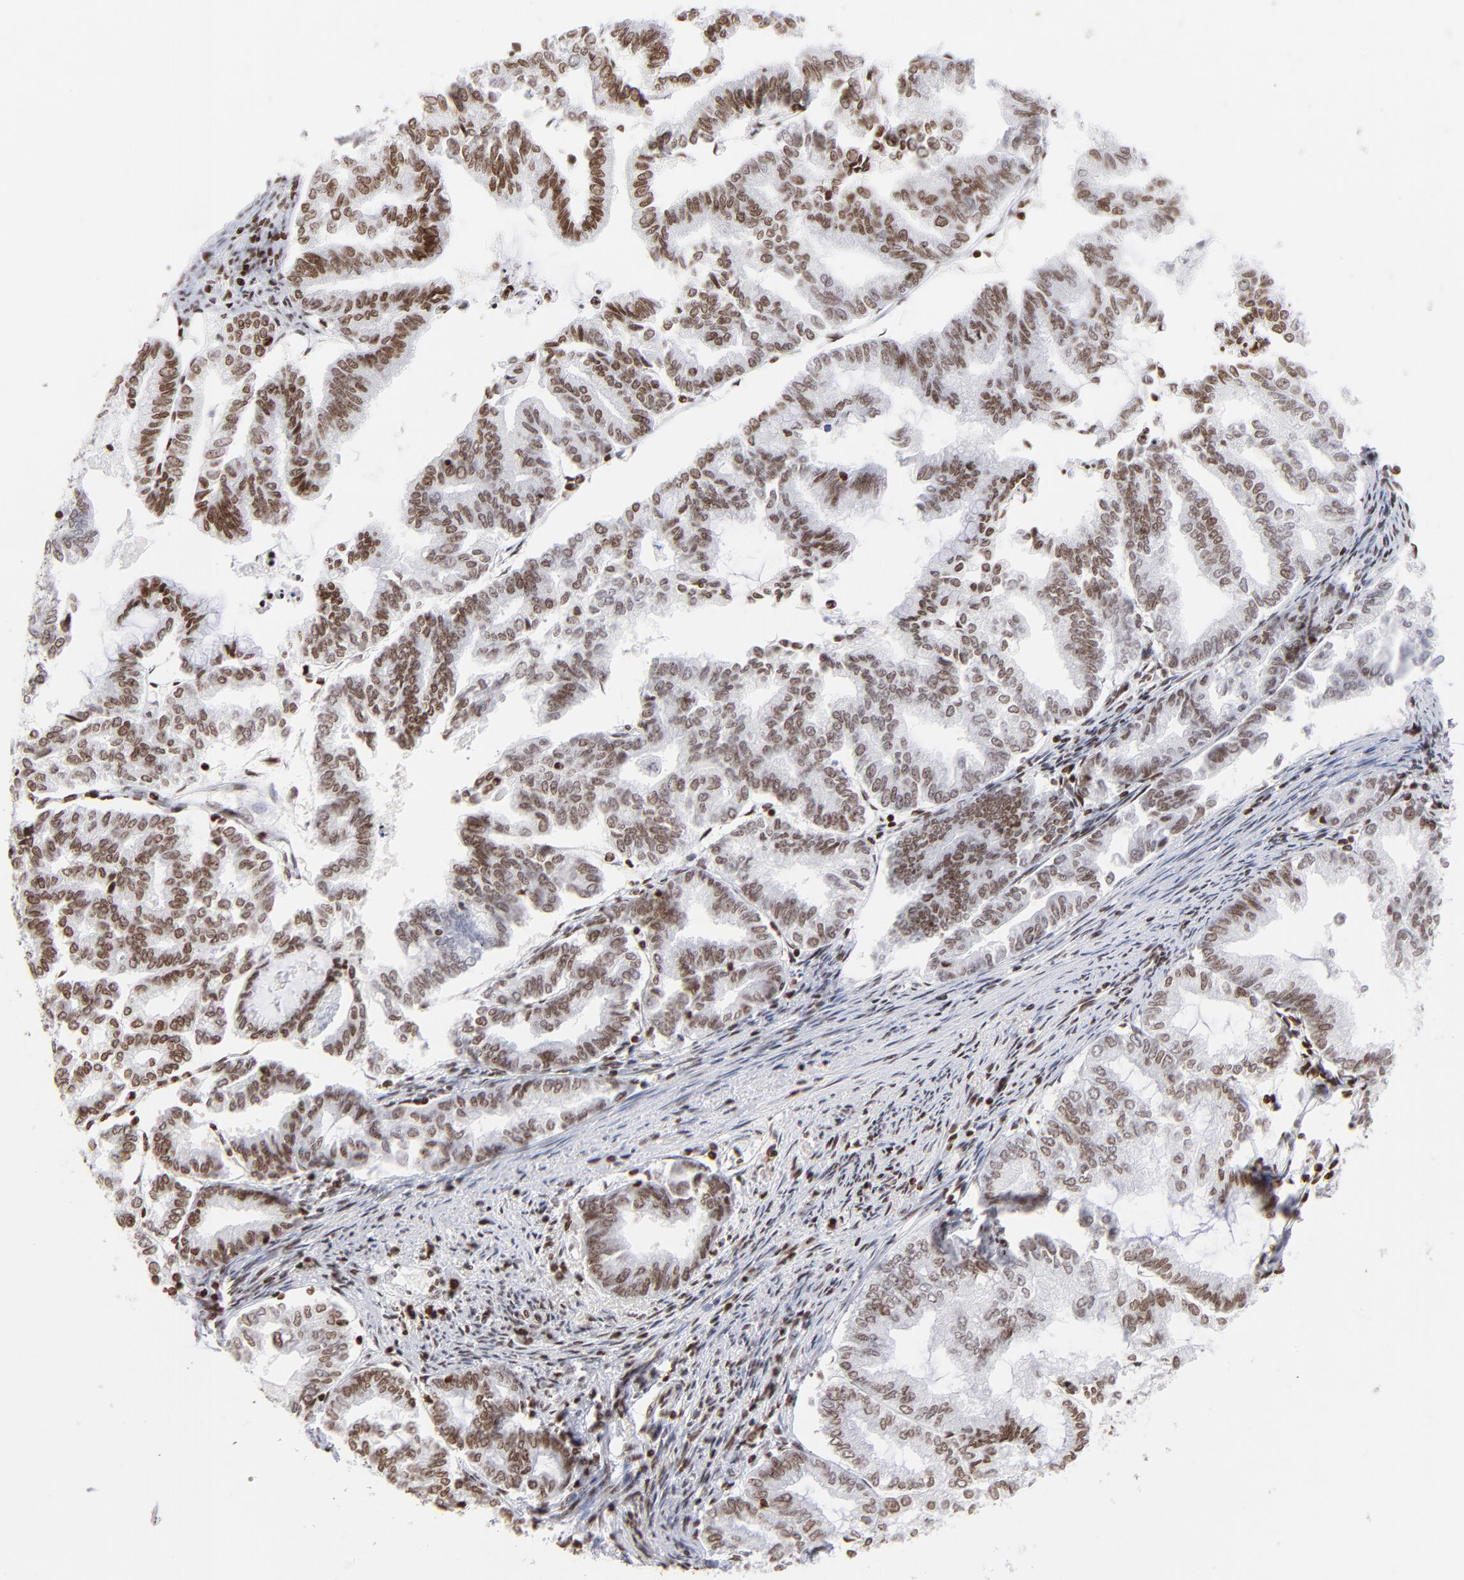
{"staining": {"intensity": "moderate", "quantity": ">75%", "location": "nuclear"}, "tissue": "endometrial cancer", "cell_type": "Tumor cells", "image_type": "cancer", "snomed": [{"axis": "morphology", "description": "Adenocarcinoma, NOS"}, {"axis": "topography", "description": "Endometrium"}], "caption": "High-magnification brightfield microscopy of endometrial cancer stained with DAB (brown) and counterstained with hematoxylin (blue). tumor cells exhibit moderate nuclear staining is appreciated in approximately>75% of cells.", "gene": "RTL4", "patient": {"sex": "female", "age": 79}}